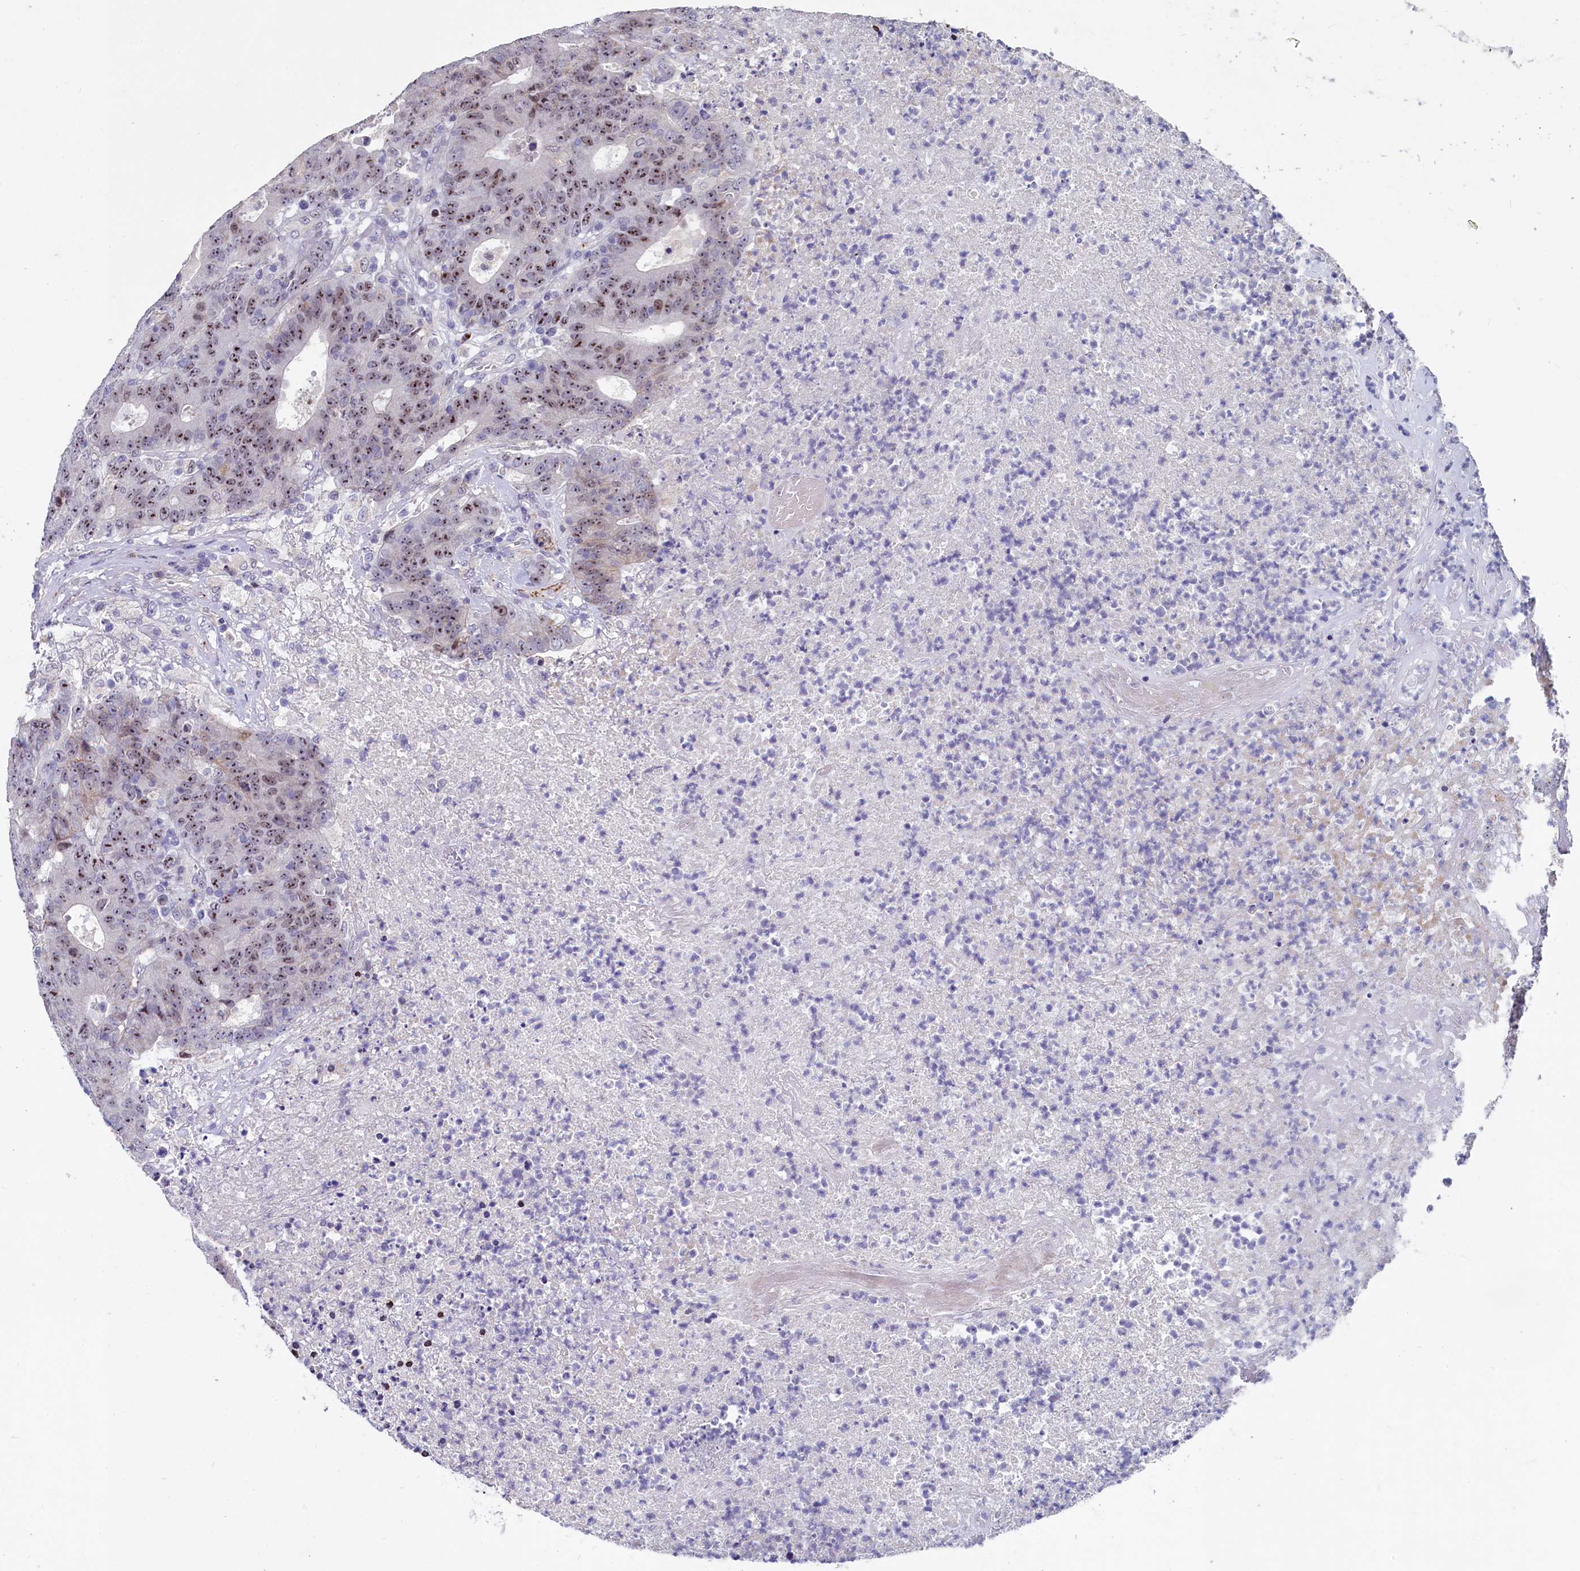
{"staining": {"intensity": "moderate", "quantity": ">75%", "location": "nuclear"}, "tissue": "colorectal cancer", "cell_type": "Tumor cells", "image_type": "cancer", "snomed": [{"axis": "morphology", "description": "Adenocarcinoma, NOS"}, {"axis": "topography", "description": "Colon"}], "caption": "DAB immunohistochemical staining of colorectal adenocarcinoma reveals moderate nuclear protein expression in about >75% of tumor cells. (IHC, brightfield microscopy, high magnification).", "gene": "ASXL3", "patient": {"sex": "female", "age": 75}}